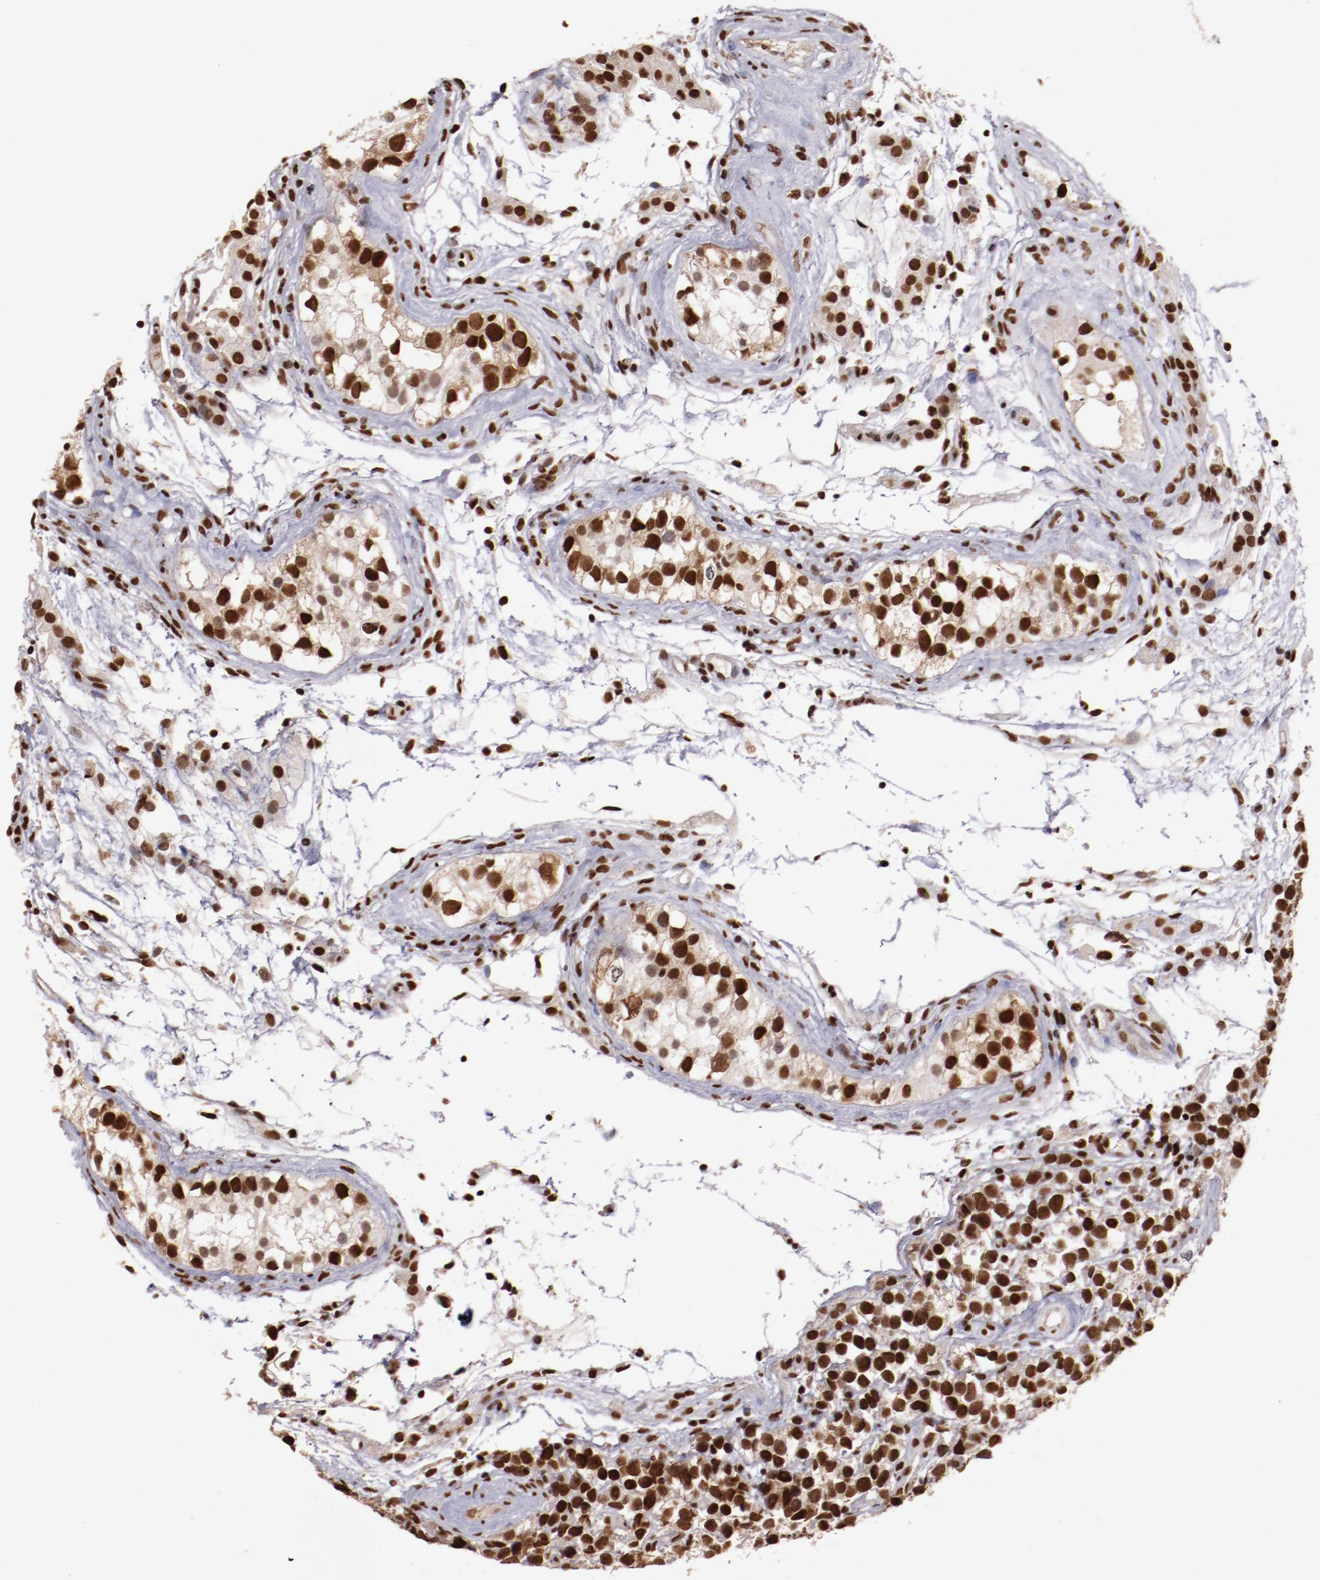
{"staining": {"intensity": "strong", "quantity": ">75%", "location": "nuclear"}, "tissue": "testis cancer", "cell_type": "Tumor cells", "image_type": "cancer", "snomed": [{"axis": "morphology", "description": "Seminoma, NOS"}, {"axis": "topography", "description": "Testis"}], "caption": "Immunohistochemical staining of human seminoma (testis) displays high levels of strong nuclear protein expression in about >75% of tumor cells.", "gene": "STAG2", "patient": {"sex": "male", "age": 25}}